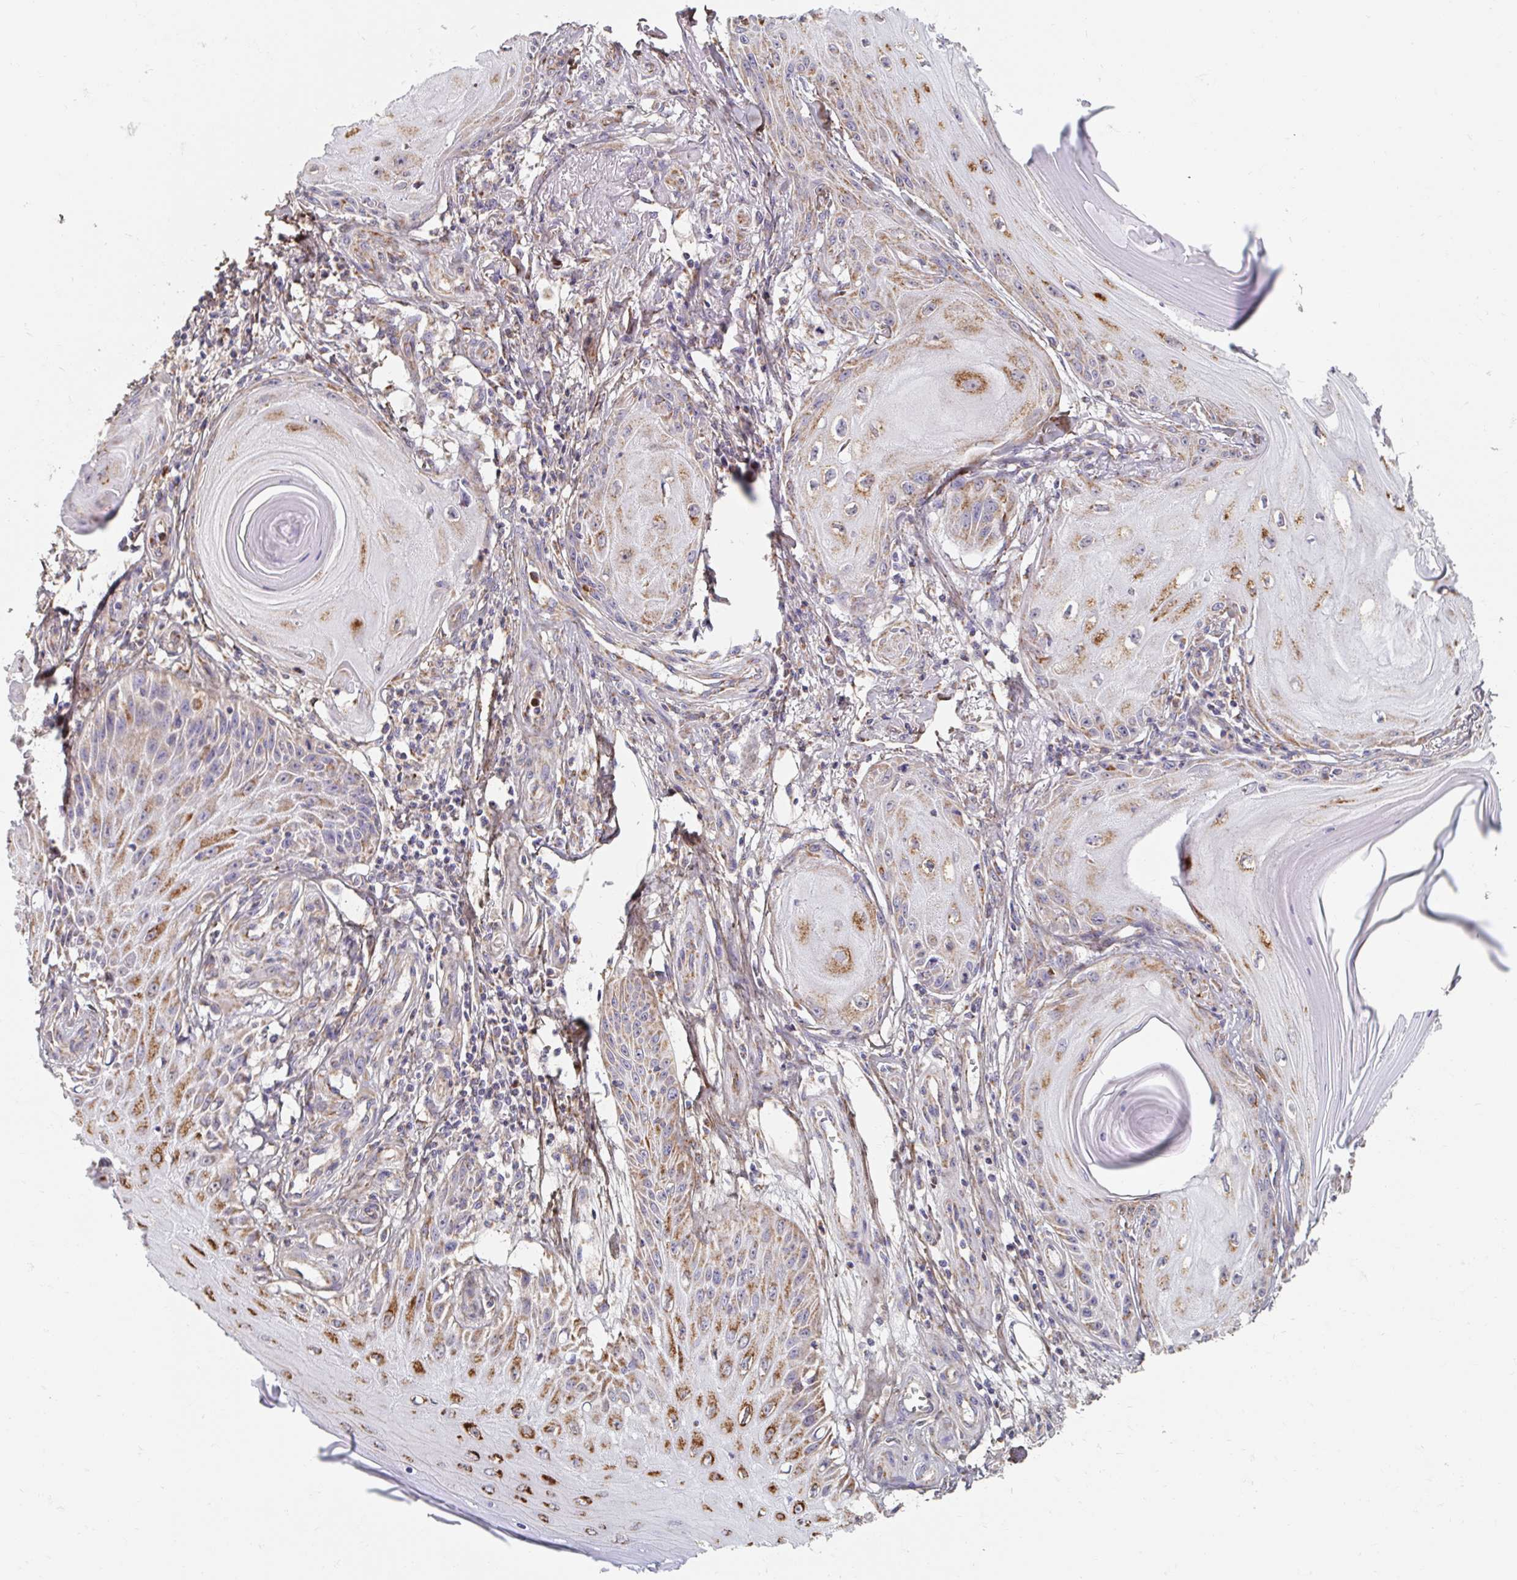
{"staining": {"intensity": "moderate", "quantity": "25%-75%", "location": "cytoplasmic/membranous"}, "tissue": "skin cancer", "cell_type": "Tumor cells", "image_type": "cancer", "snomed": [{"axis": "morphology", "description": "Squamous cell carcinoma, NOS"}, {"axis": "topography", "description": "Skin"}], "caption": "Immunohistochemistry (IHC) image of human skin cancer (squamous cell carcinoma) stained for a protein (brown), which displays medium levels of moderate cytoplasmic/membranous expression in approximately 25%-75% of tumor cells.", "gene": "MAVS", "patient": {"sex": "female", "age": 77}}